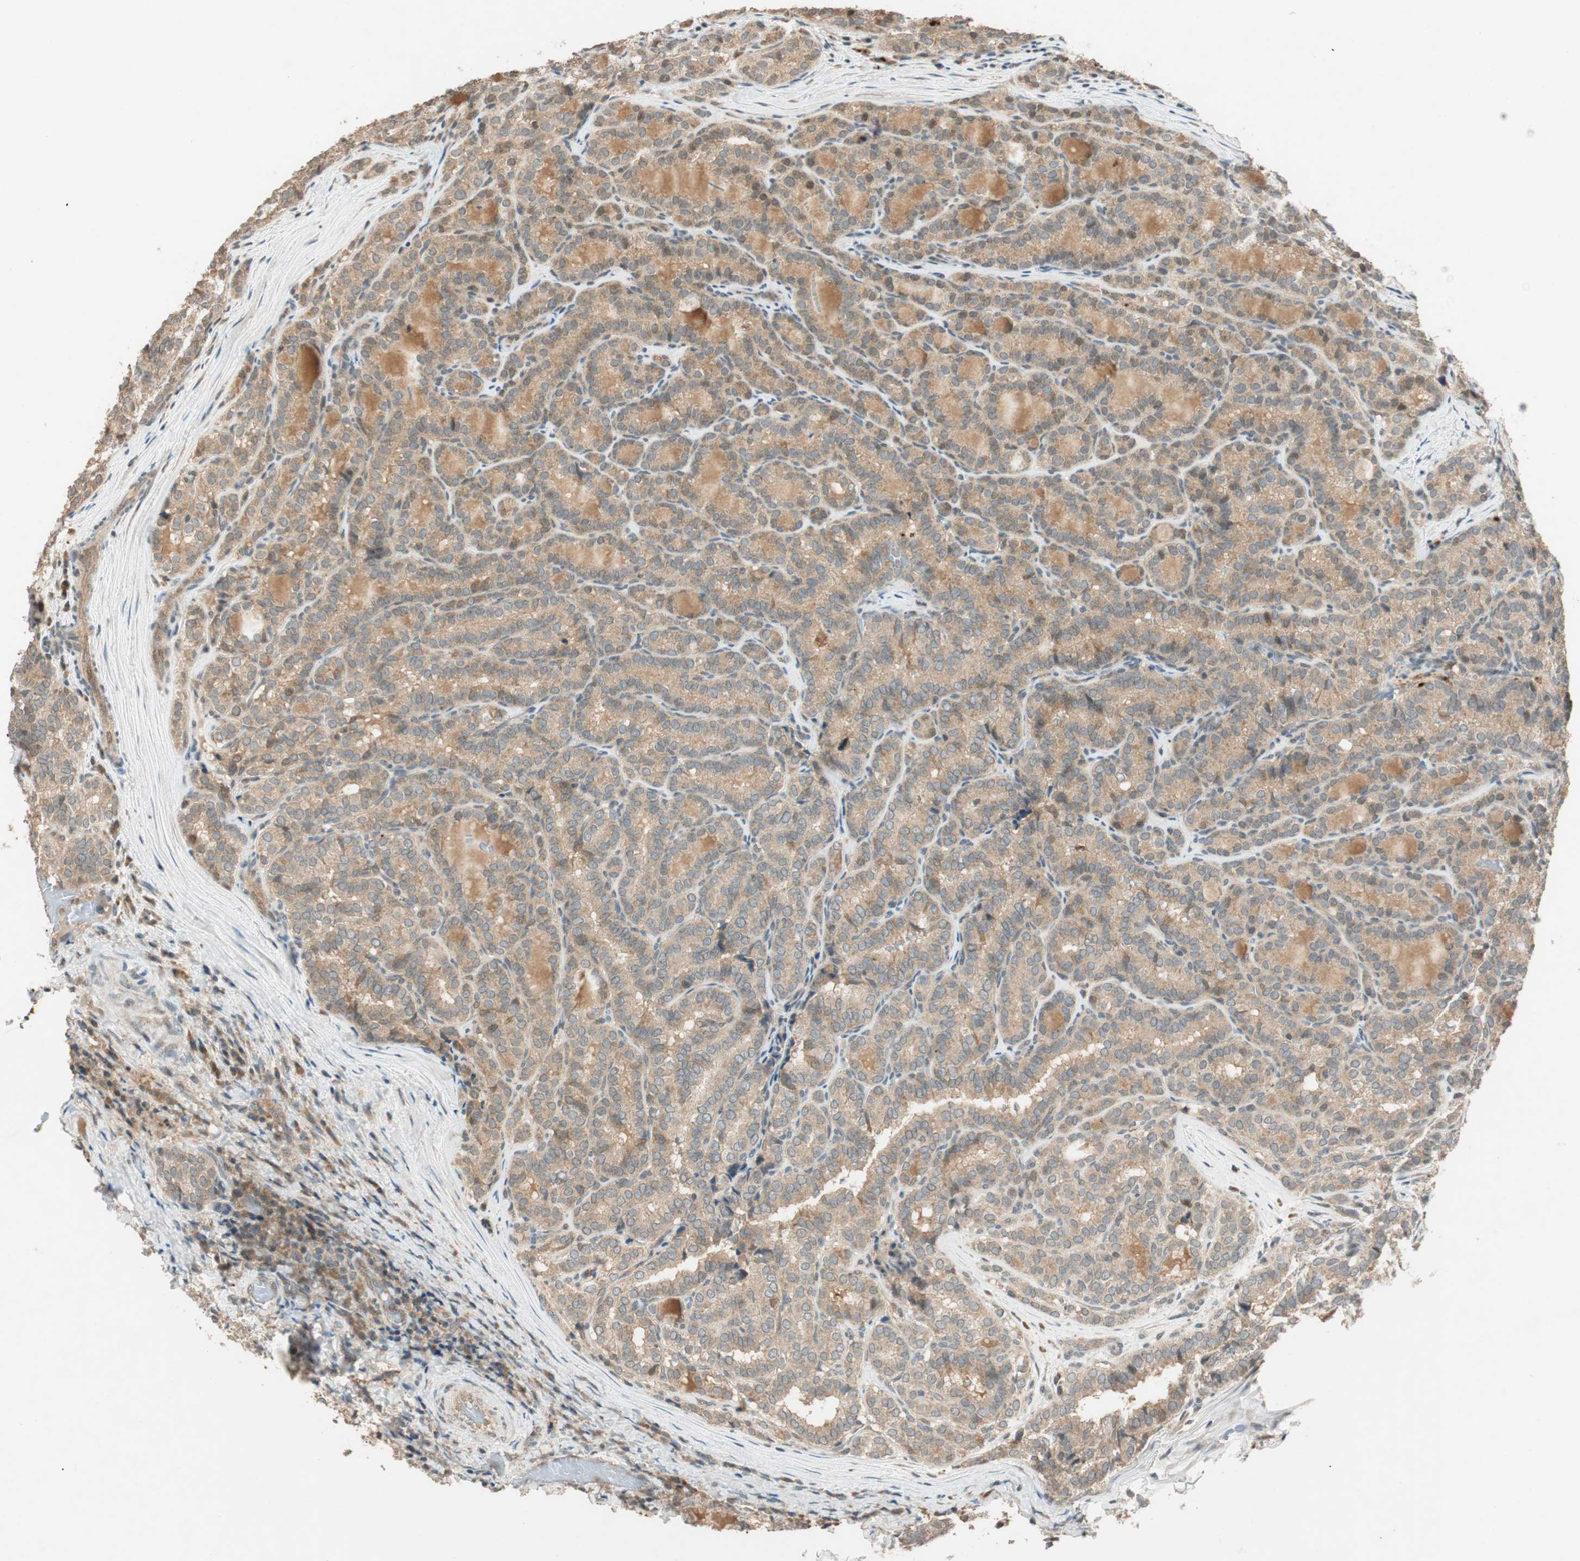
{"staining": {"intensity": "weak", "quantity": ">75%", "location": "cytoplasmic/membranous"}, "tissue": "thyroid cancer", "cell_type": "Tumor cells", "image_type": "cancer", "snomed": [{"axis": "morphology", "description": "Normal tissue, NOS"}, {"axis": "morphology", "description": "Papillary adenocarcinoma, NOS"}, {"axis": "topography", "description": "Thyroid gland"}], "caption": "Weak cytoplasmic/membranous protein expression is present in approximately >75% of tumor cells in papillary adenocarcinoma (thyroid).", "gene": "GLB1", "patient": {"sex": "female", "age": 30}}